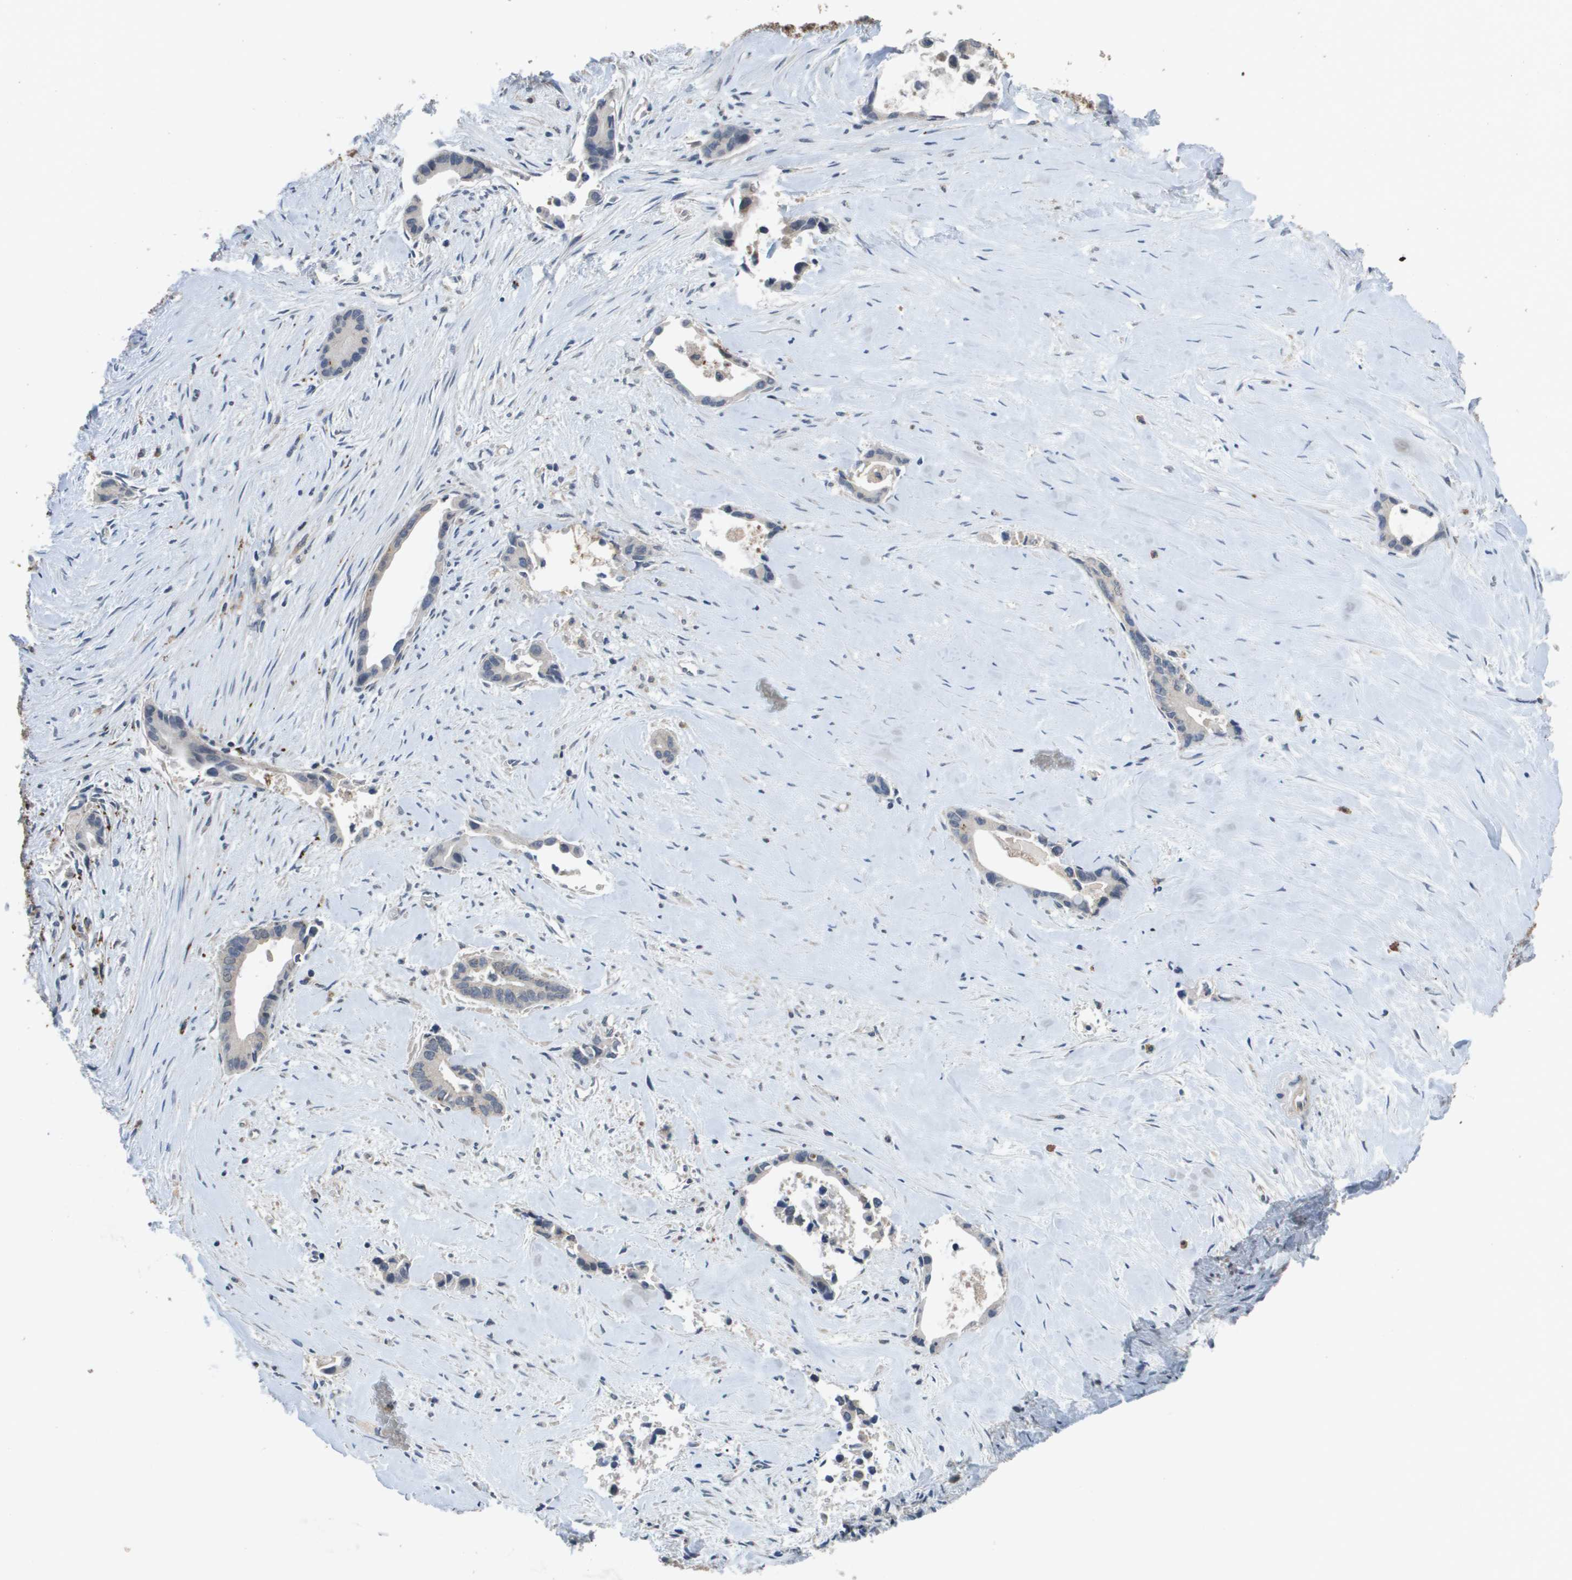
{"staining": {"intensity": "negative", "quantity": "none", "location": "none"}, "tissue": "liver cancer", "cell_type": "Tumor cells", "image_type": "cancer", "snomed": [{"axis": "morphology", "description": "Cholangiocarcinoma"}, {"axis": "topography", "description": "Liver"}], "caption": "An IHC photomicrograph of liver cholangiocarcinoma is shown. There is no staining in tumor cells of liver cholangiocarcinoma.", "gene": "PROC", "patient": {"sex": "female", "age": 55}}